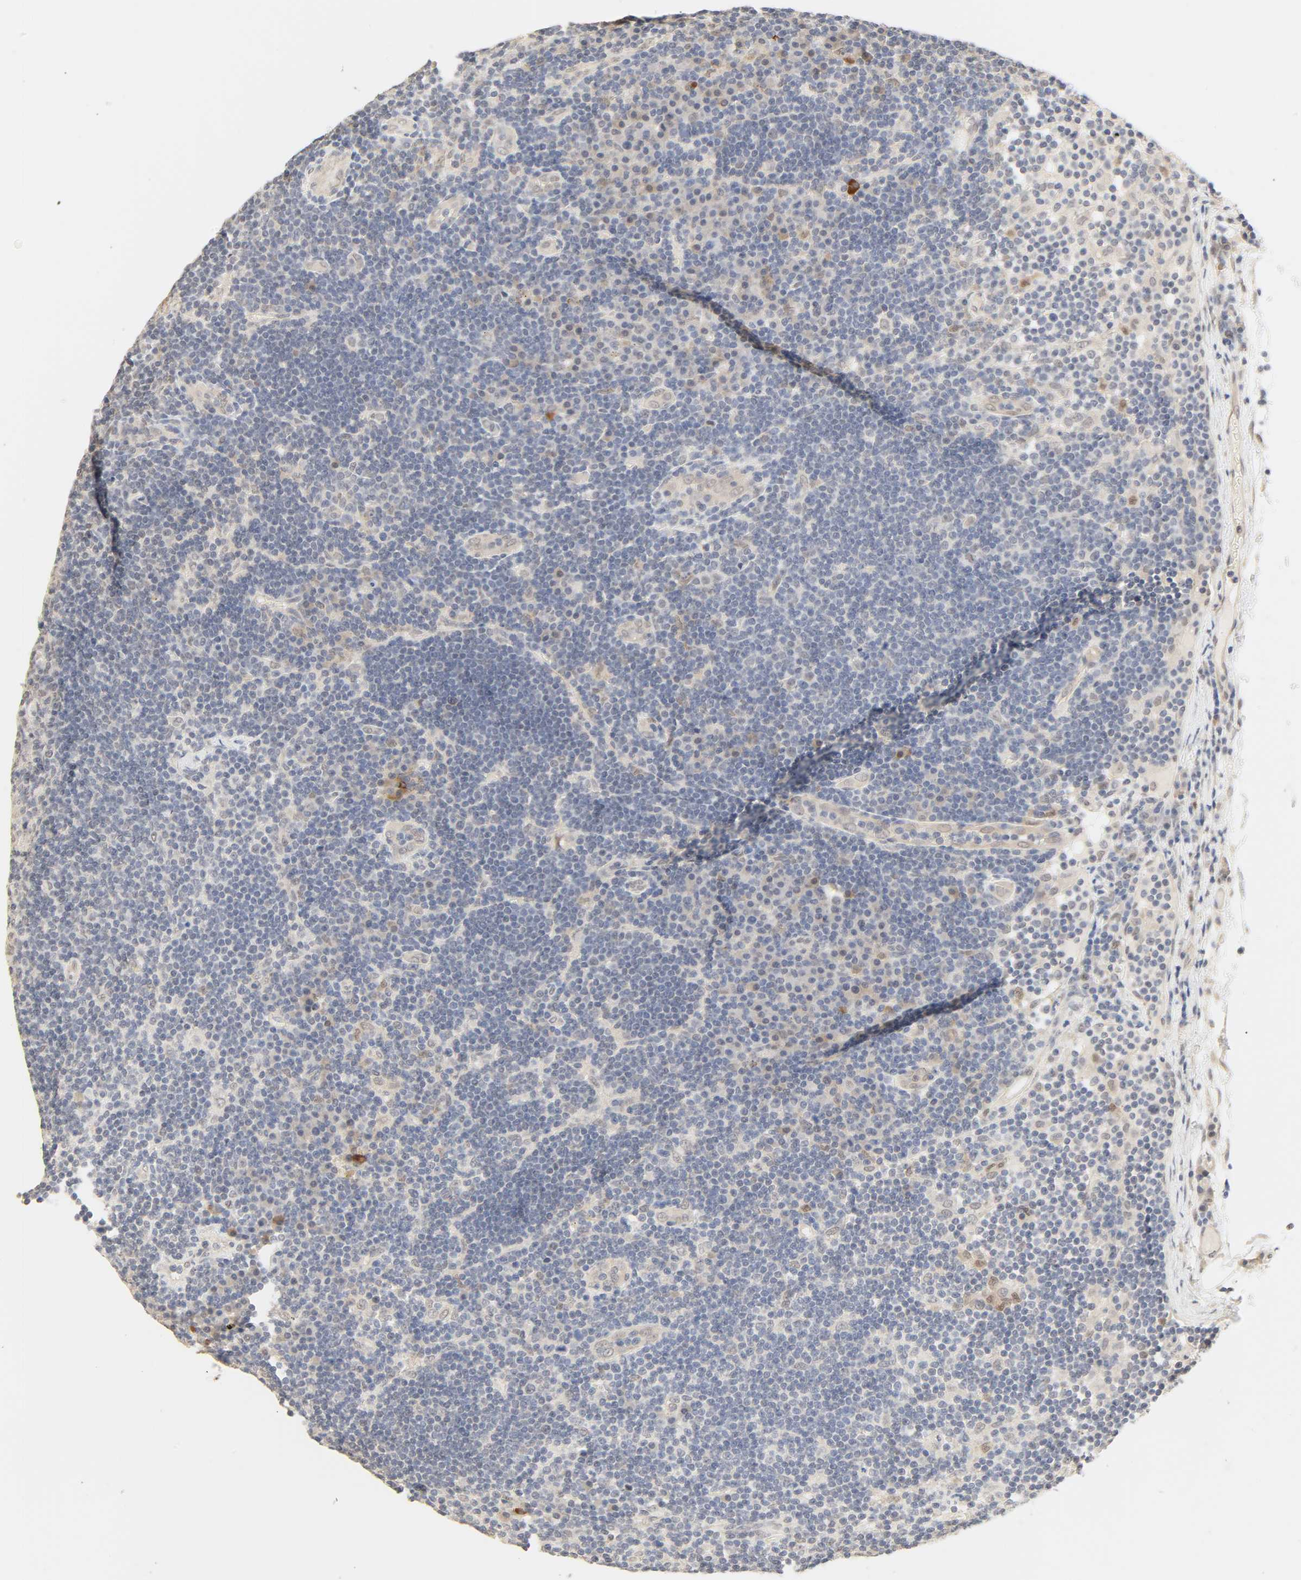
{"staining": {"intensity": "negative", "quantity": "none", "location": "none"}, "tissue": "lymph node", "cell_type": "Germinal center cells", "image_type": "normal", "snomed": [{"axis": "morphology", "description": "Normal tissue, NOS"}, {"axis": "morphology", "description": "Squamous cell carcinoma, metastatic, NOS"}, {"axis": "topography", "description": "Lymph node"}], "caption": "This is an immunohistochemistry photomicrograph of unremarkable human lymph node. There is no positivity in germinal center cells.", "gene": "ACSS2", "patient": {"sex": "female", "age": 53}}